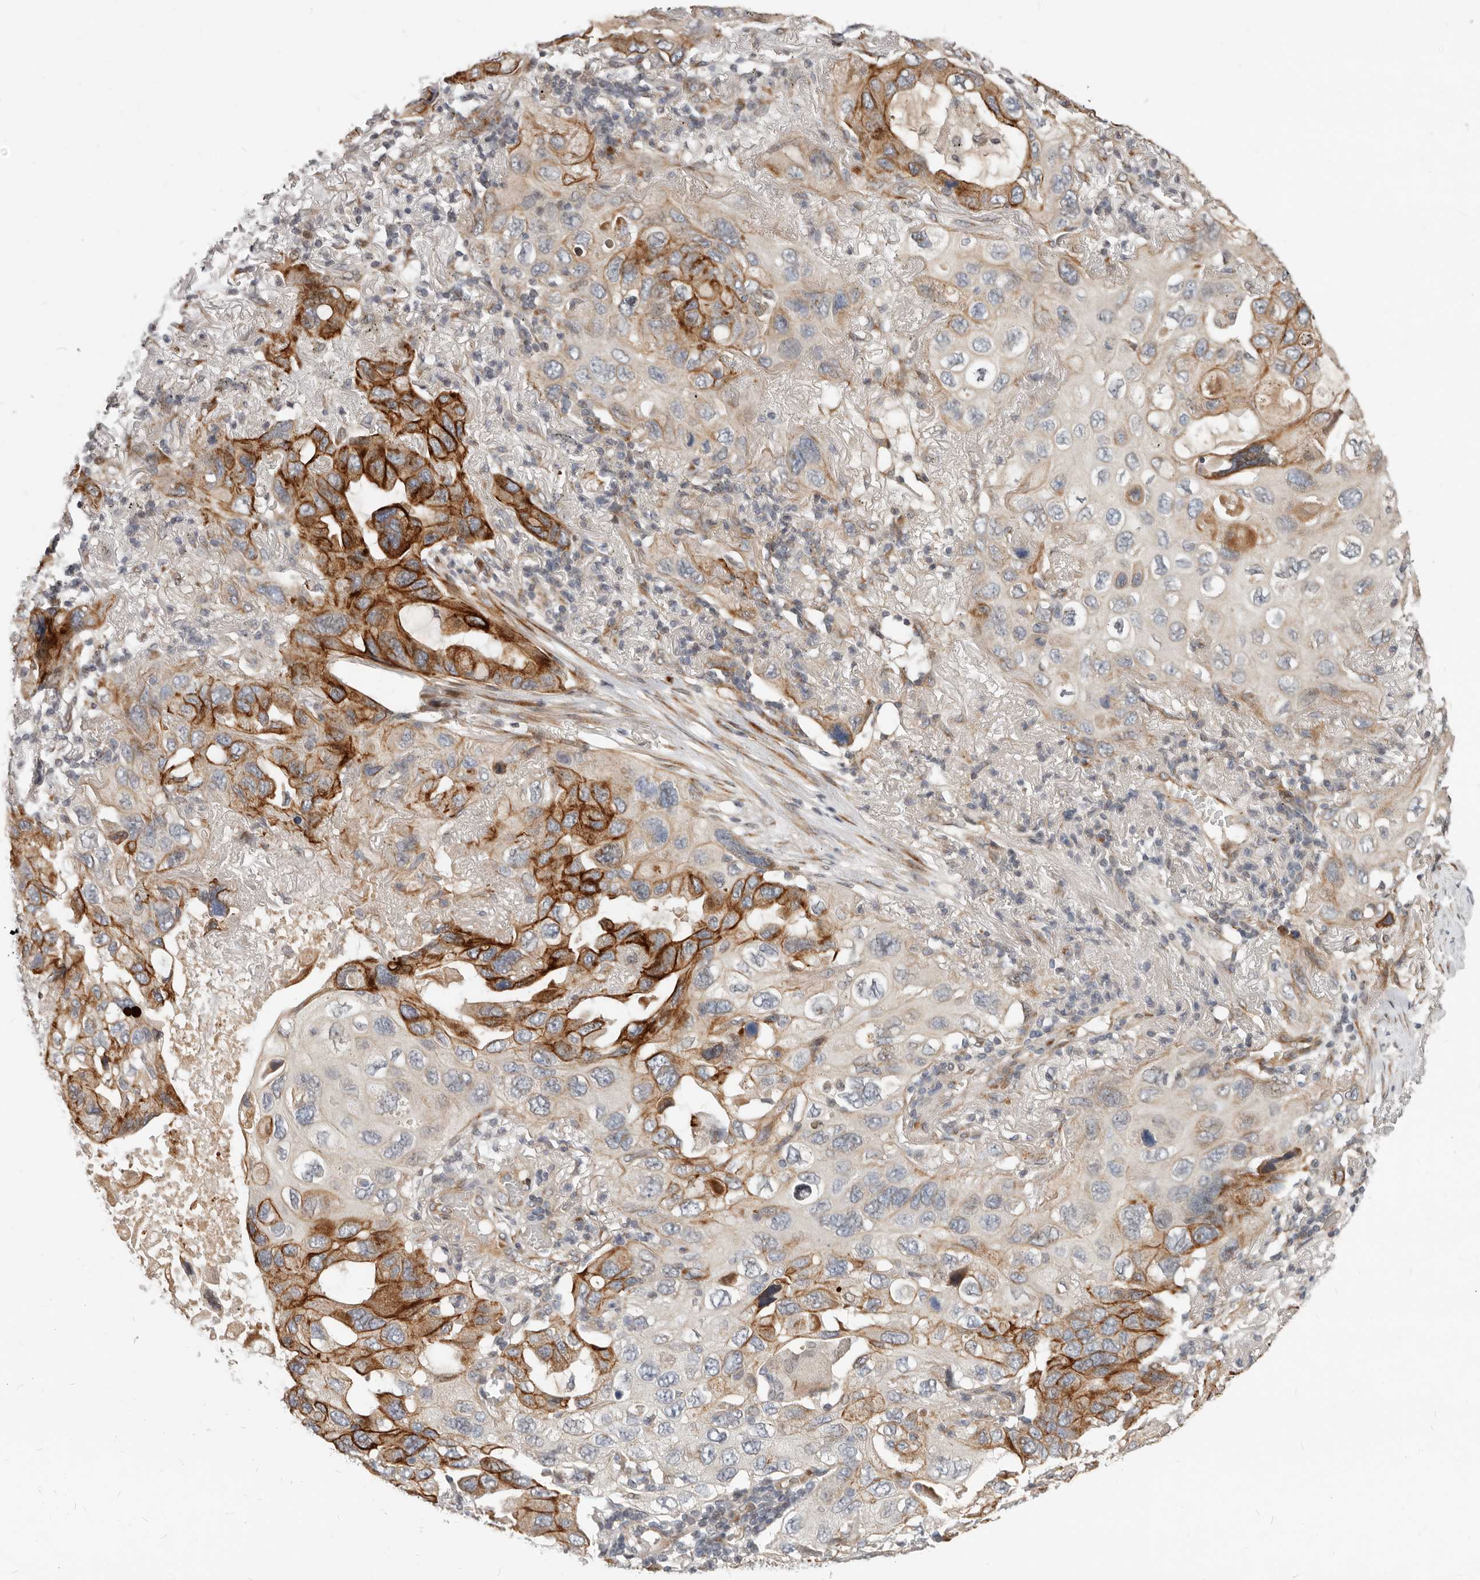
{"staining": {"intensity": "strong", "quantity": "25%-75%", "location": "cytoplasmic/membranous"}, "tissue": "lung cancer", "cell_type": "Tumor cells", "image_type": "cancer", "snomed": [{"axis": "morphology", "description": "Squamous cell carcinoma, NOS"}, {"axis": "topography", "description": "Lung"}], "caption": "About 25%-75% of tumor cells in lung cancer reveal strong cytoplasmic/membranous protein staining as visualized by brown immunohistochemical staining.", "gene": "NPY4R", "patient": {"sex": "female", "age": 73}}